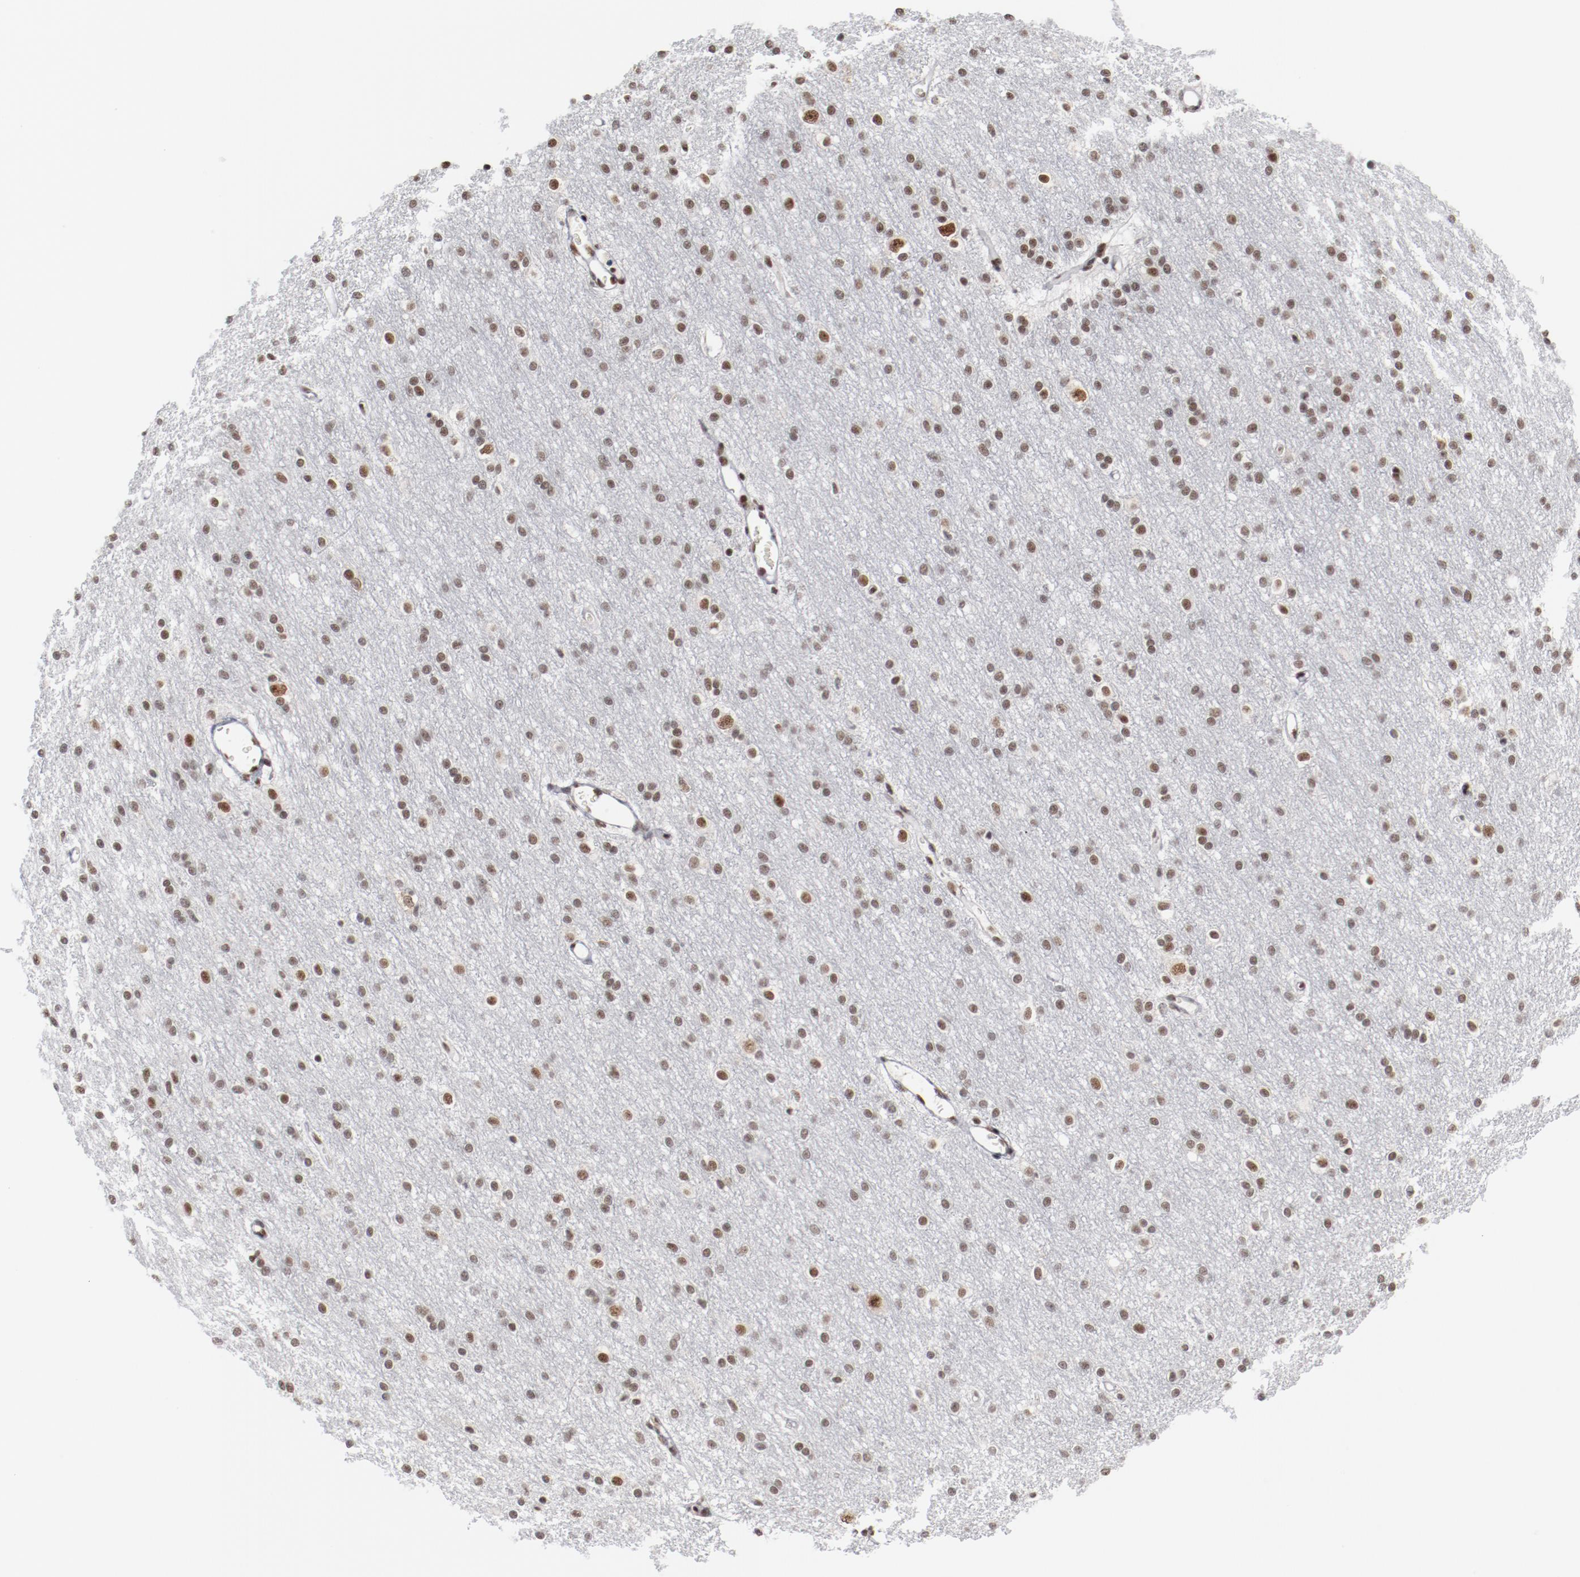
{"staining": {"intensity": "weak", "quantity": ">75%", "location": "nuclear"}, "tissue": "cerebral cortex", "cell_type": "Endothelial cells", "image_type": "normal", "snomed": [{"axis": "morphology", "description": "Normal tissue, NOS"}, {"axis": "morphology", "description": "Inflammation, NOS"}, {"axis": "topography", "description": "Cerebral cortex"}], "caption": "Endothelial cells display low levels of weak nuclear staining in approximately >75% of cells in normal human cerebral cortex. The protein of interest is stained brown, and the nuclei are stained in blue (DAB IHC with brightfield microscopy, high magnification).", "gene": "BUB3", "patient": {"sex": "male", "age": 6}}